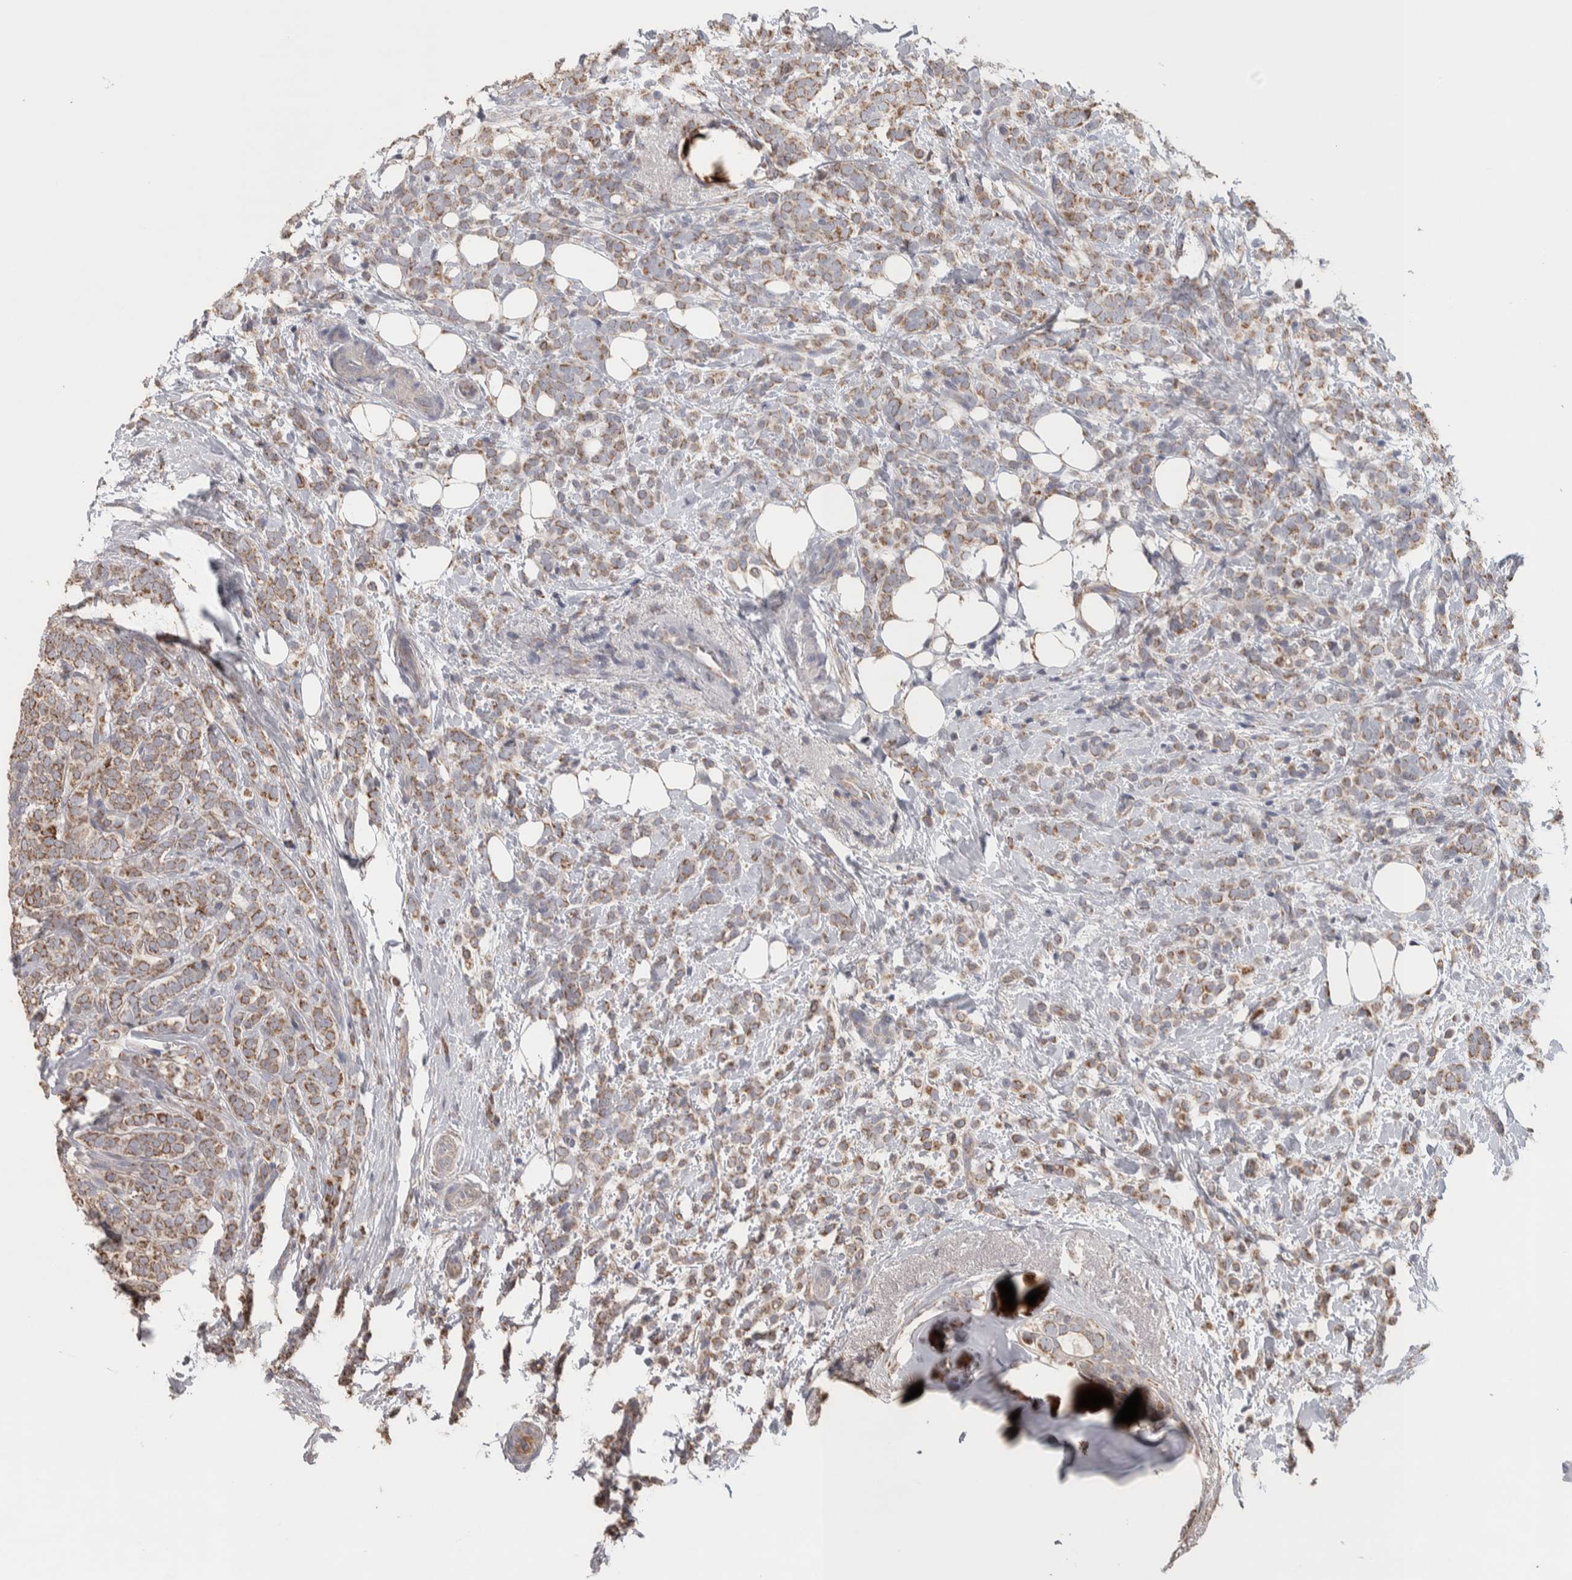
{"staining": {"intensity": "weak", "quantity": ">75%", "location": "cytoplasmic/membranous"}, "tissue": "breast cancer", "cell_type": "Tumor cells", "image_type": "cancer", "snomed": [{"axis": "morphology", "description": "Lobular carcinoma"}, {"axis": "topography", "description": "Breast"}], "caption": "Breast lobular carcinoma tissue reveals weak cytoplasmic/membranous staining in approximately >75% of tumor cells", "gene": "SCO1", "patient": {"sex": "female", "age": 50}}